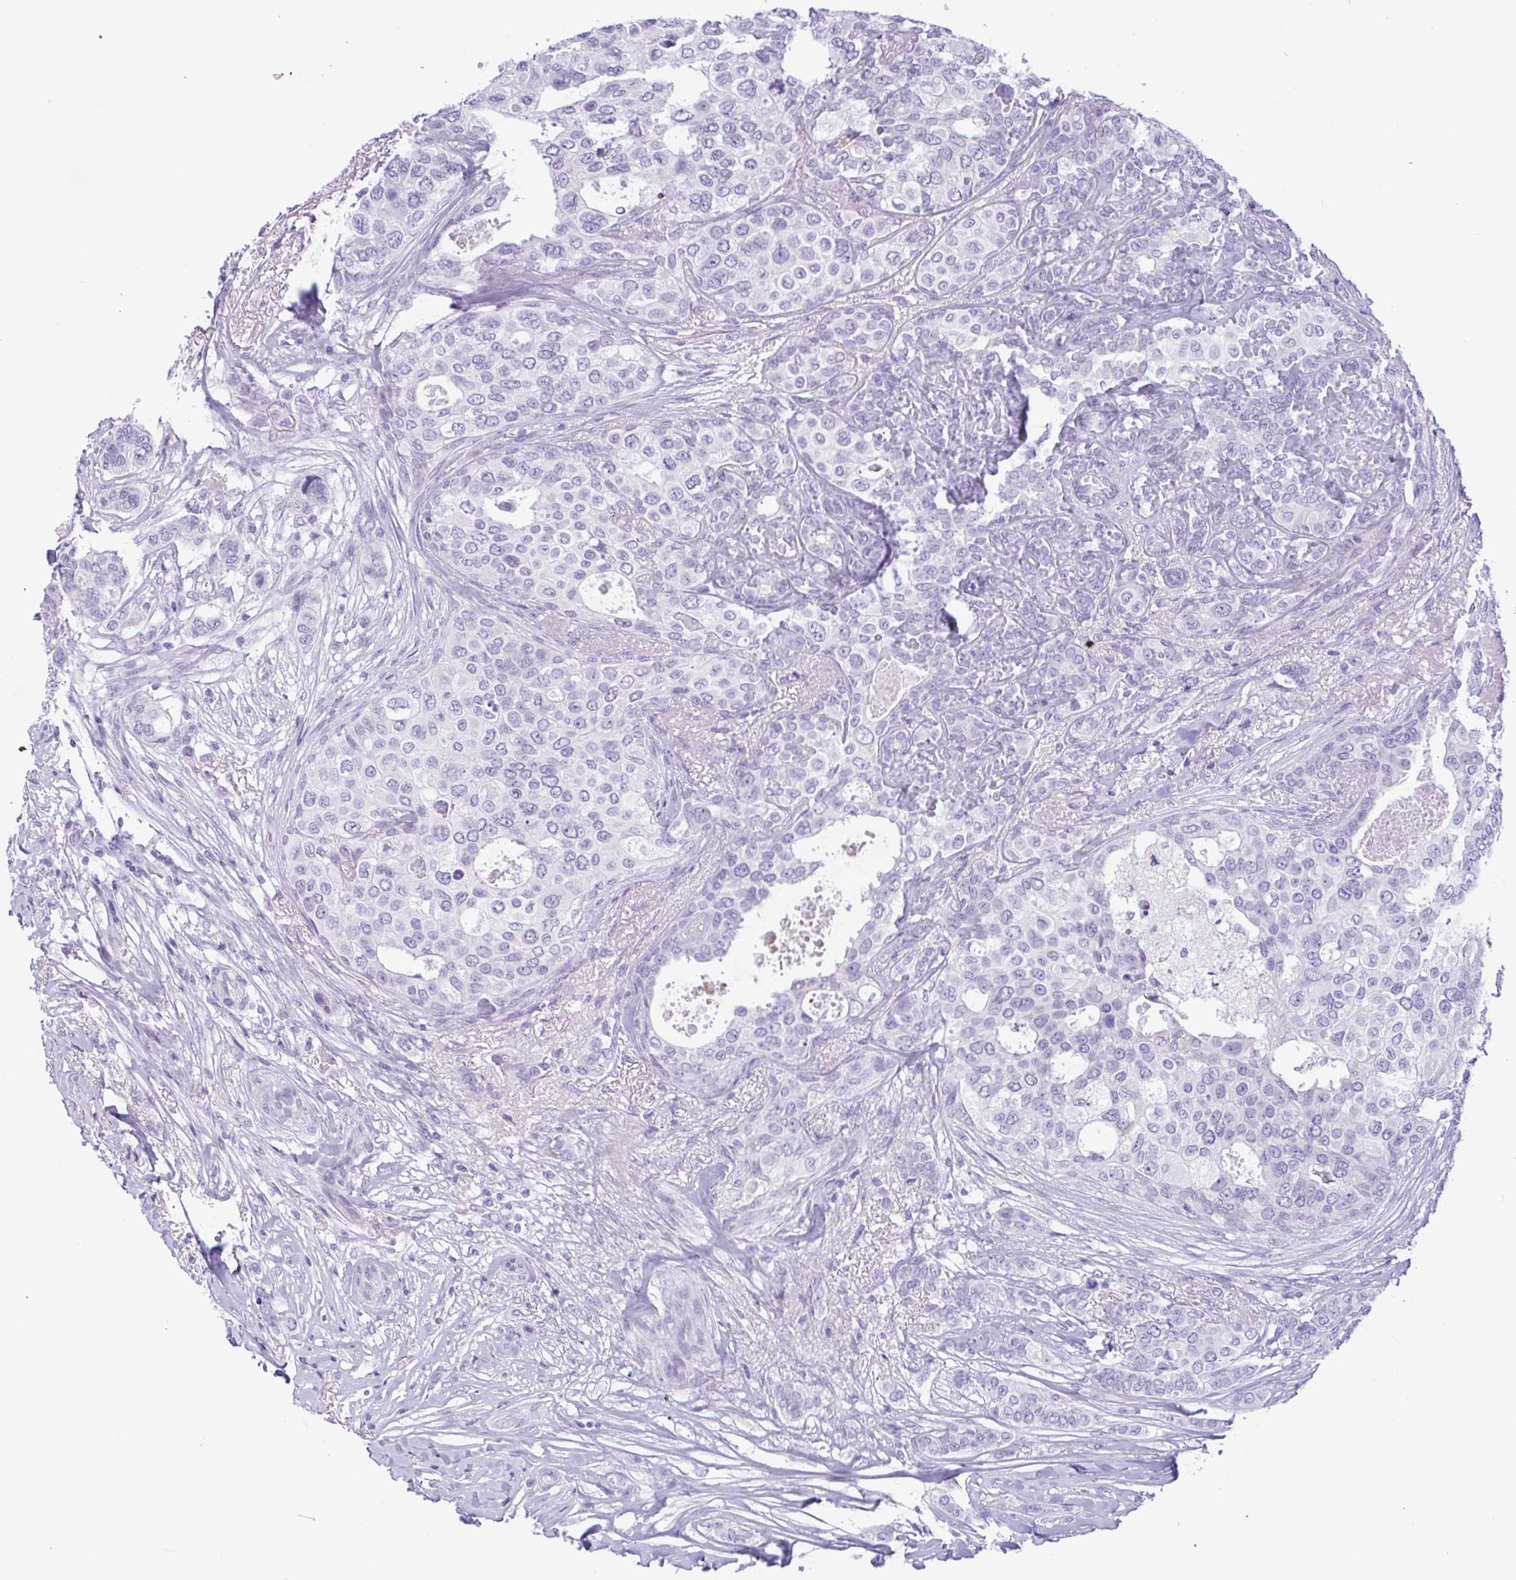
{"staining": {"intensity": "negative", "quantity": "none", "location": "none"}, "tissue": "breast cancer", "cell_type": "Tumor cells", "image_type": "cancer", "snomed": [{"axis": "morphology", "description": "Lobular carcinoma"}, {"axis": "topography", "description": "Breast"}], "caption": "IHC of breast cancer demonstrates no expression in tumor cells. (Brightfield microscopy of DAB IHC at high magnification).", "gene": "CTSE", "patient": {"sex": "female", "age": 51}}